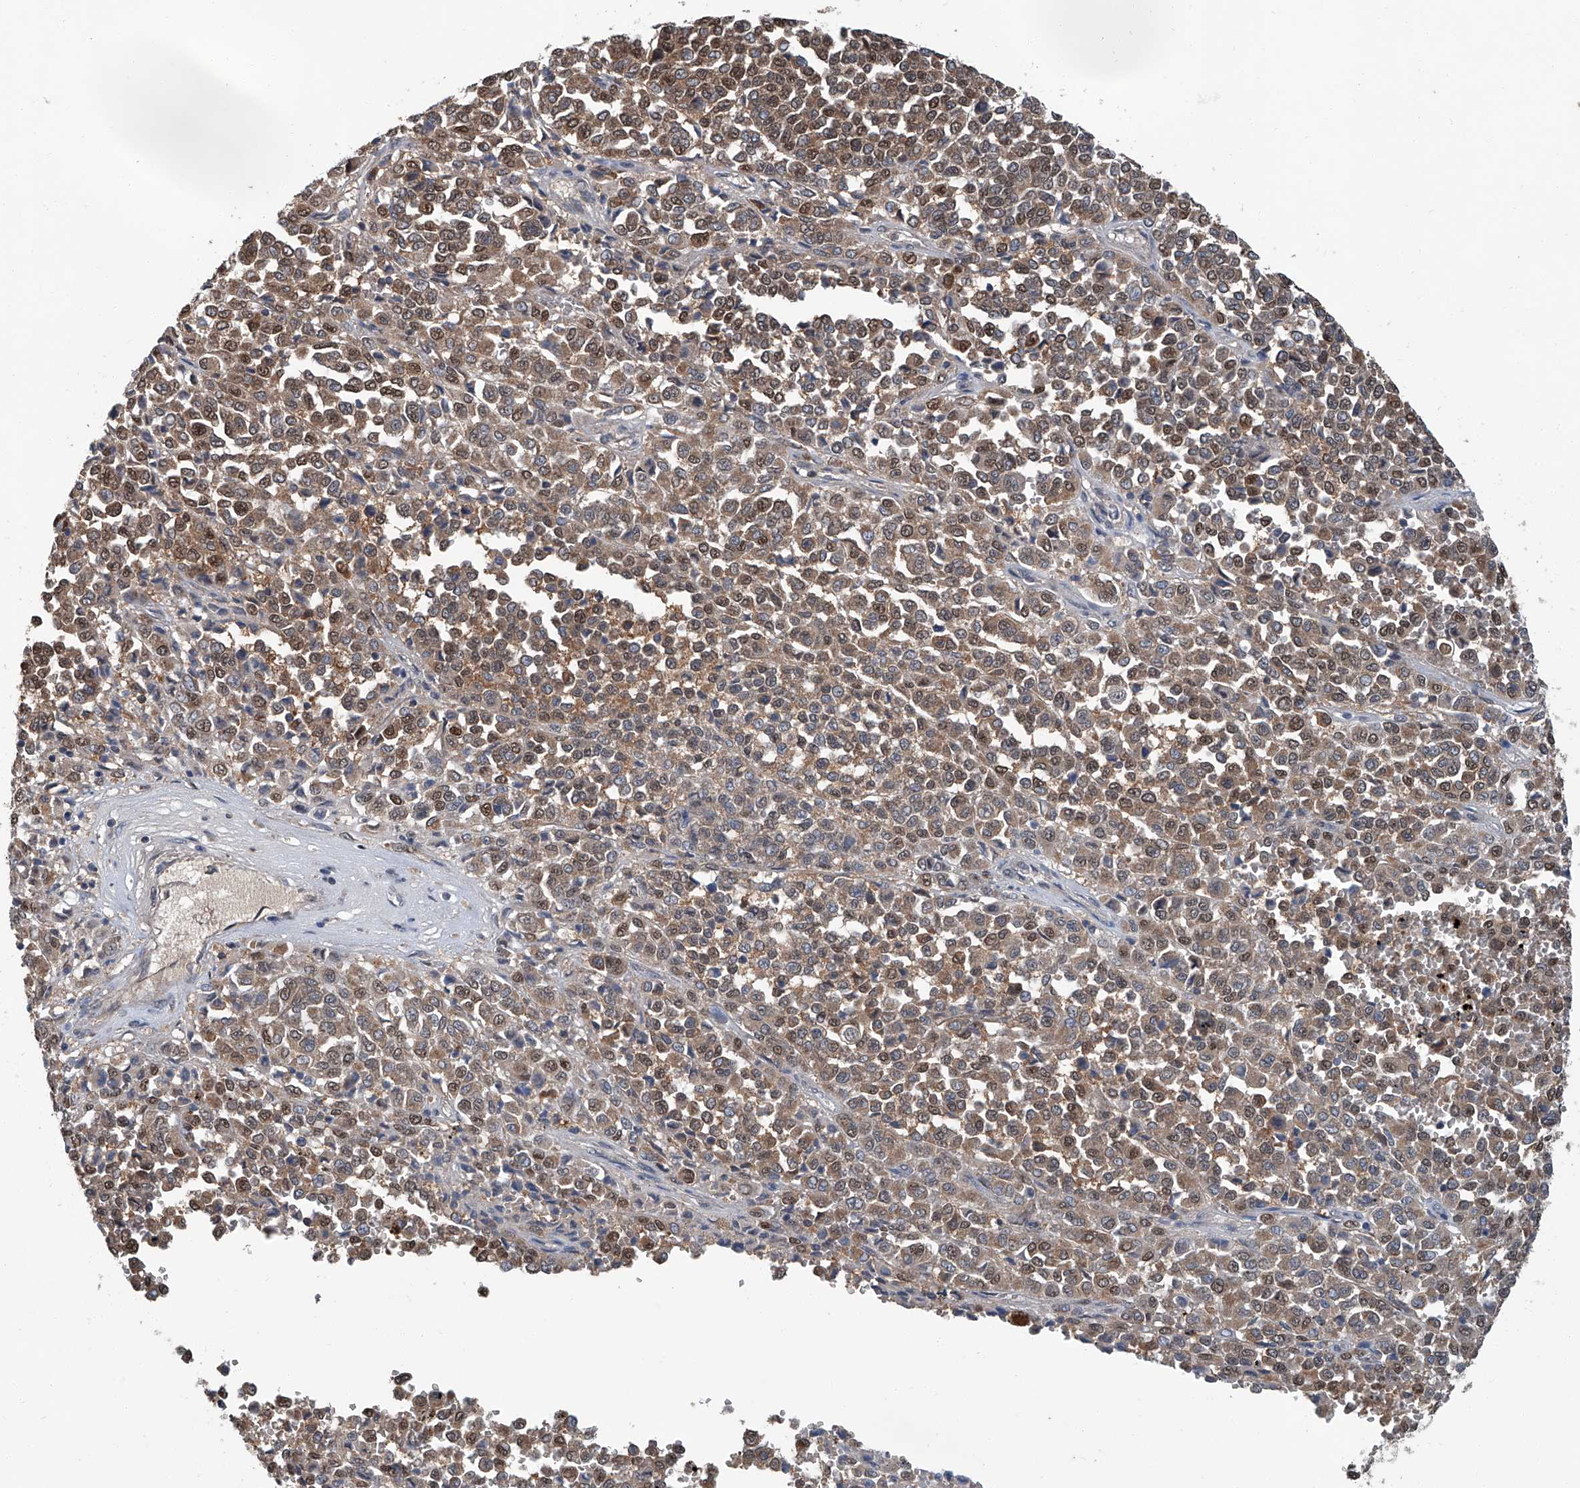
{"staining": {"intensity": "moderate", "quantity": ">75%", "location": "cytoplasmic/membranous"}, "tissue": "melanoma", "cell_type": "Tumor cells", "image_type": "cancer", "snomed": [{"axis": "morphology", "description": "Malignant melanoma, Metastatic site"}, {"axis": "topography", "description": "Pancreas"}], "caption": "Immunohistochemical staining of human malignant melanoma (metastatic site) demonstrates medium levels of moderate cytoplasmic/membranous positivity in about >75% of tumor cells.", "gene": "CLK1", "patient": {"sex": "female", "age": 30}}